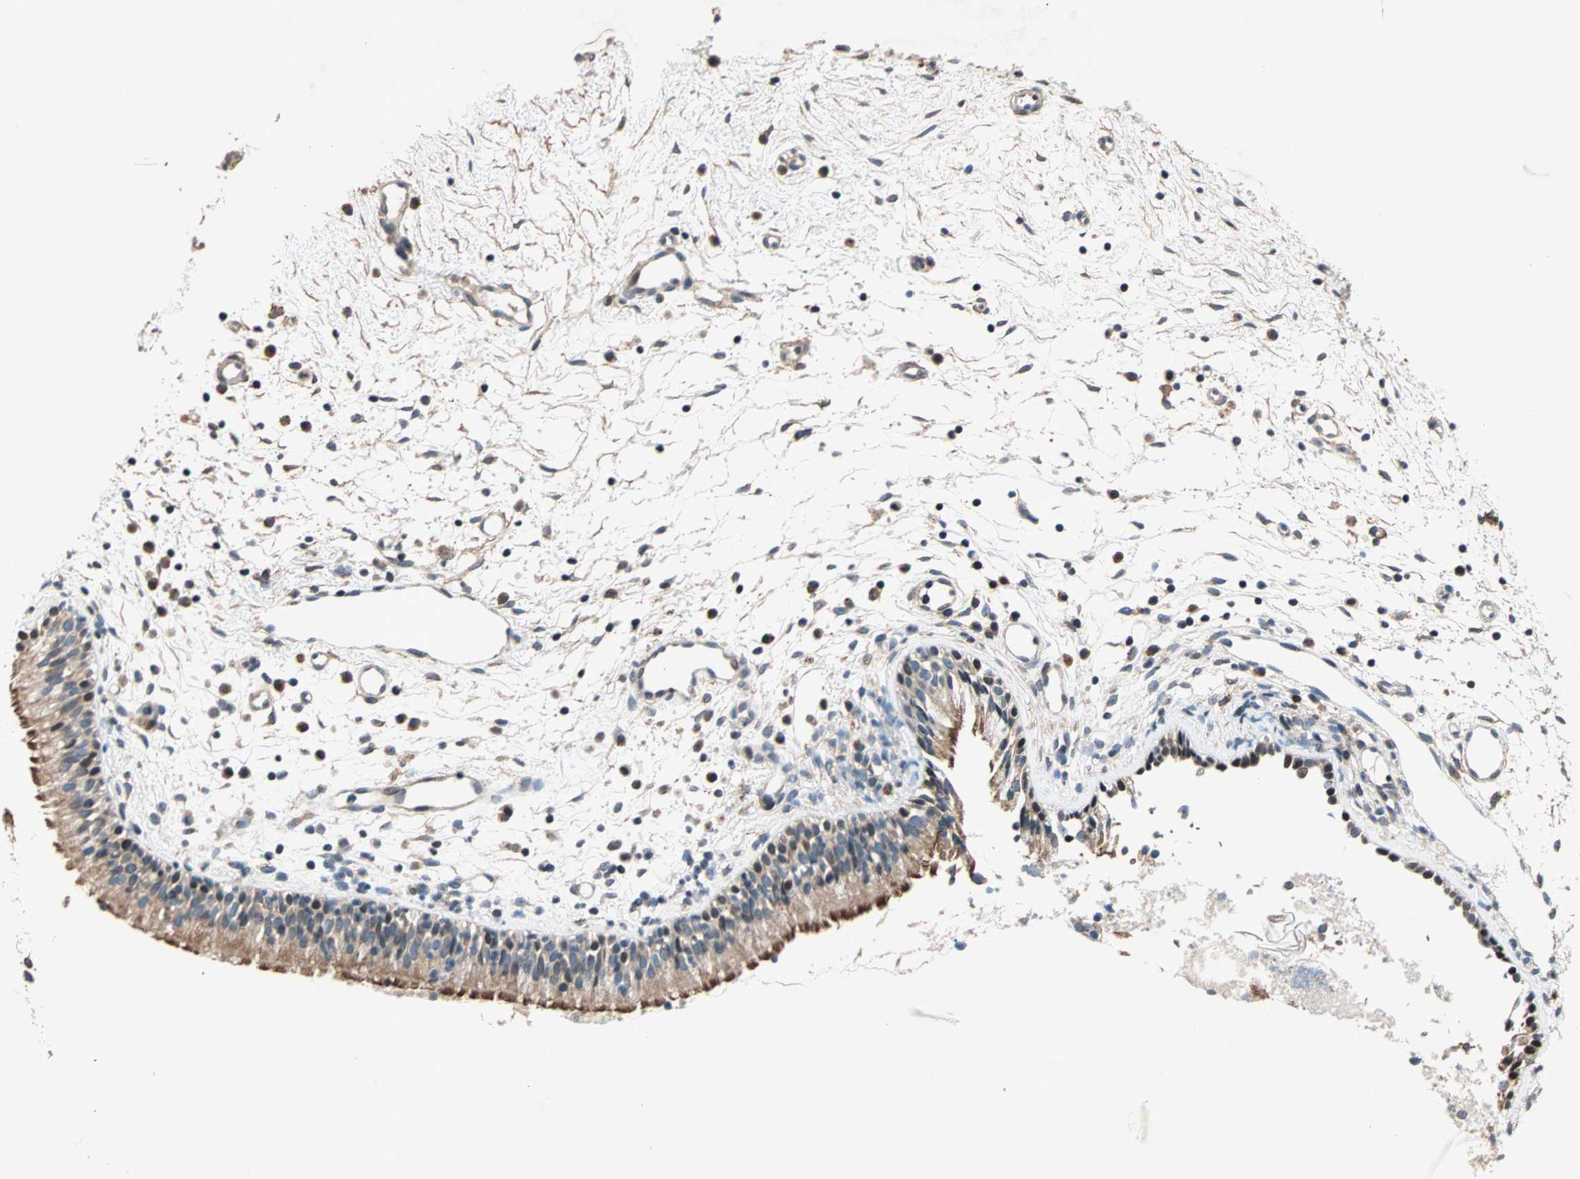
{"staining": {"intensity": "moderate", "quantity": ">75%", "location": "cytoplasmic/membranous"}, "tissue": "nasopharynx", "cell_type": "Respiratory epithelial cells", "image_type": "normal", "snomed": [{"axis": "morphology", "description": "Normal tissue, NOS"}, {"axis": "topography", "description": "Nasopharynx"}], "caption": "Immunohistochemical staining of benign human nasopharynx exhibits >75% levels of moderate cytoplasmic/membranous protein positivity in approximately >75% of respiratory epithelial cells. (DAB (3,3'-diaminobenzidine) IHC with brightfield microscopy, high magnification).", "gene": "HECW1", "patient": {"sex": "male", "age": 21}}